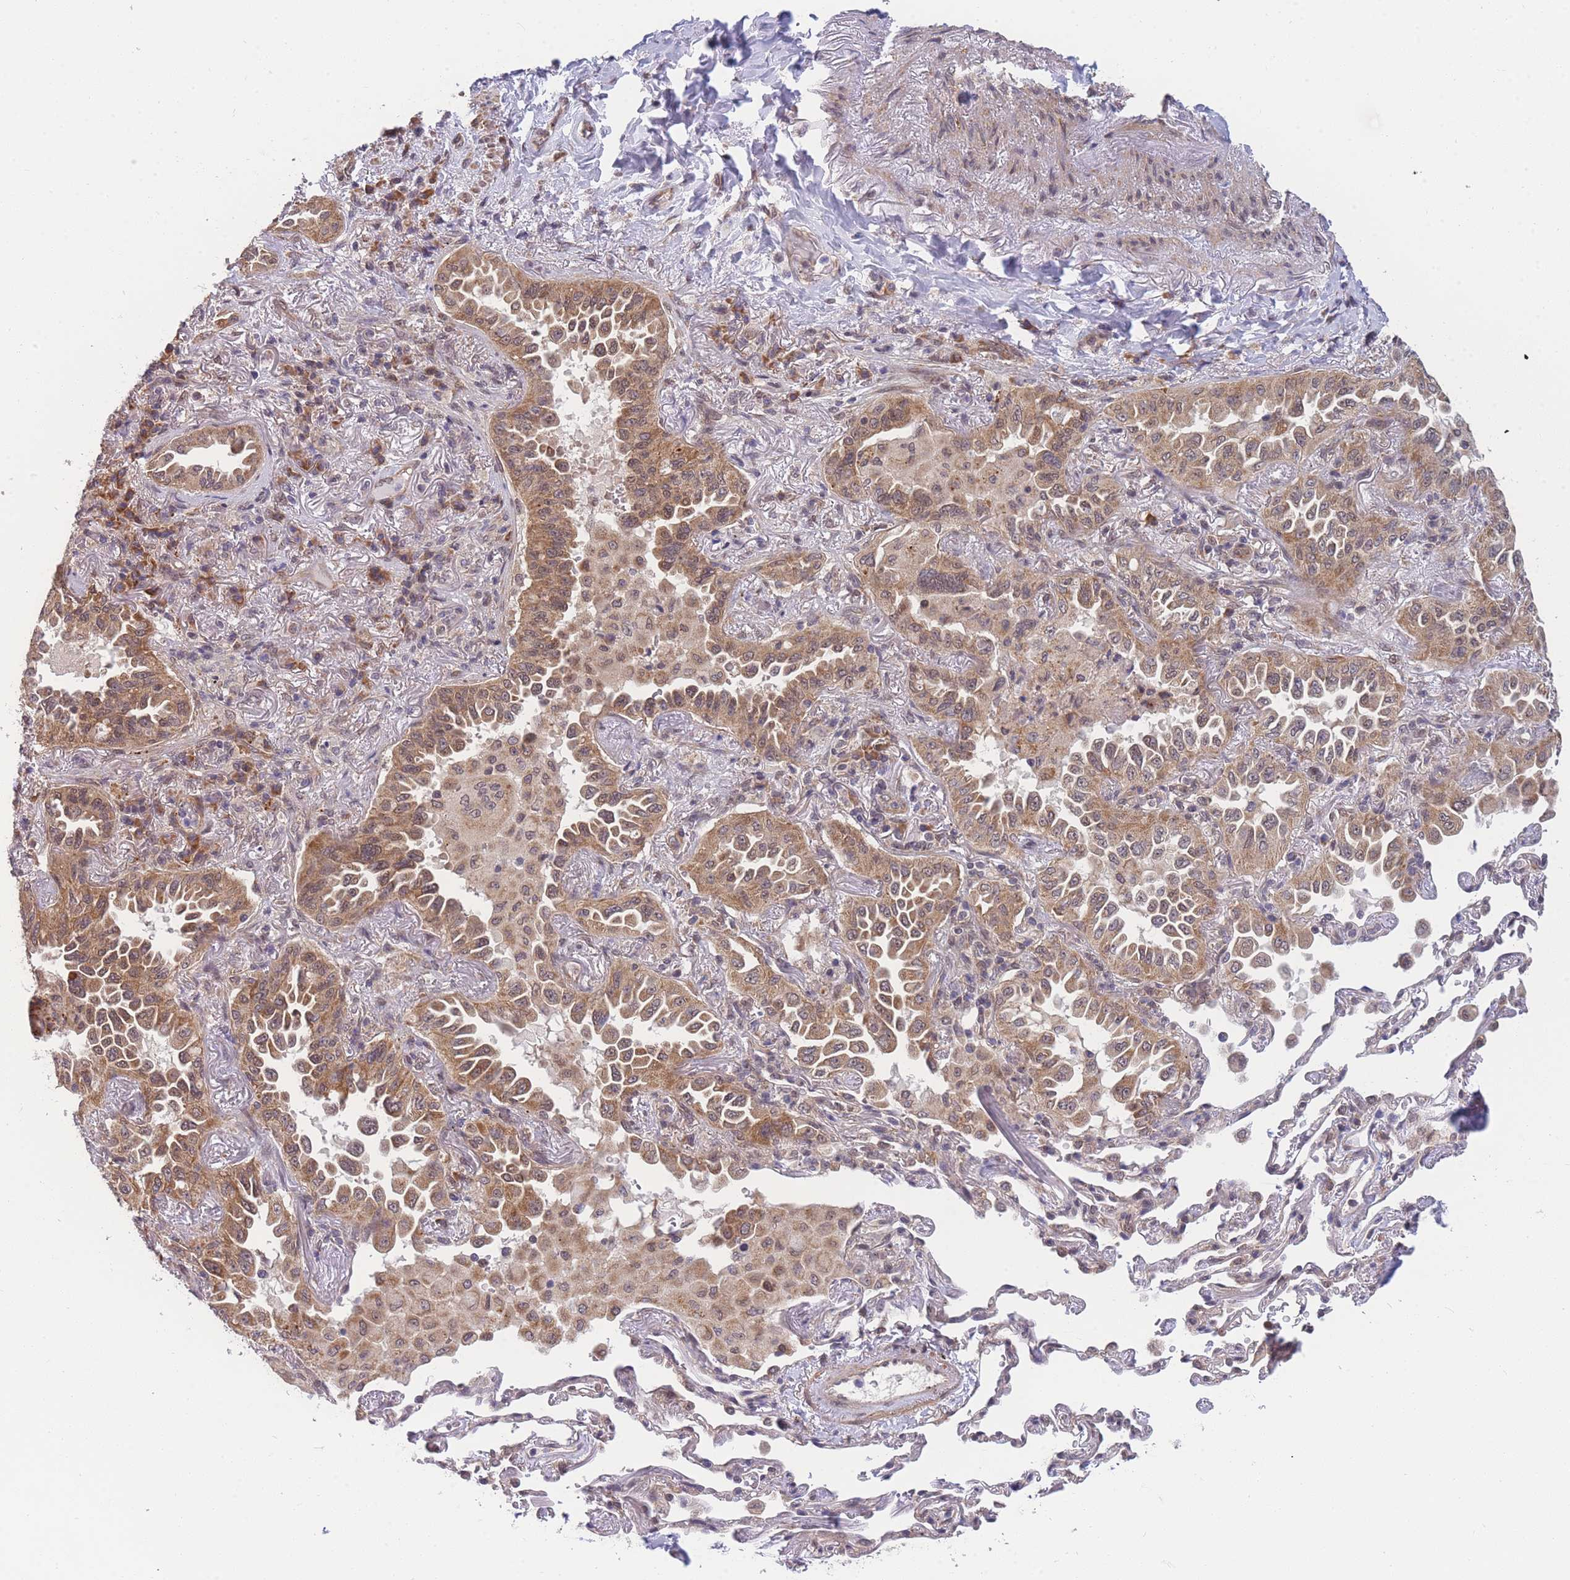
{"staining": {"intensity": "moderate", "quantity": ">75%", "location": "cytoplasmic/membranous"}, "tissue": "lung cancer", "cell_type": "Tumor cells", "image_type": "cancer", "snomed": [{"axis": "morphology", "description": "Adenocarcinoma, NOS"}, {"axis": "topography", "description": "Lung"}], "caption": "IHC photomicrograph of neoplastic tissue: human lung cancer (adenocarcinoma) stained using IHC demonstrates medium levels of moderate protein expression localized specifically in the cytoplasmic/membranous of tumor cells, appearing as a cytoplasmic/membranous brown color.", "gene": "MRPL23", "patient": {"sex": "female", "age": 69}}